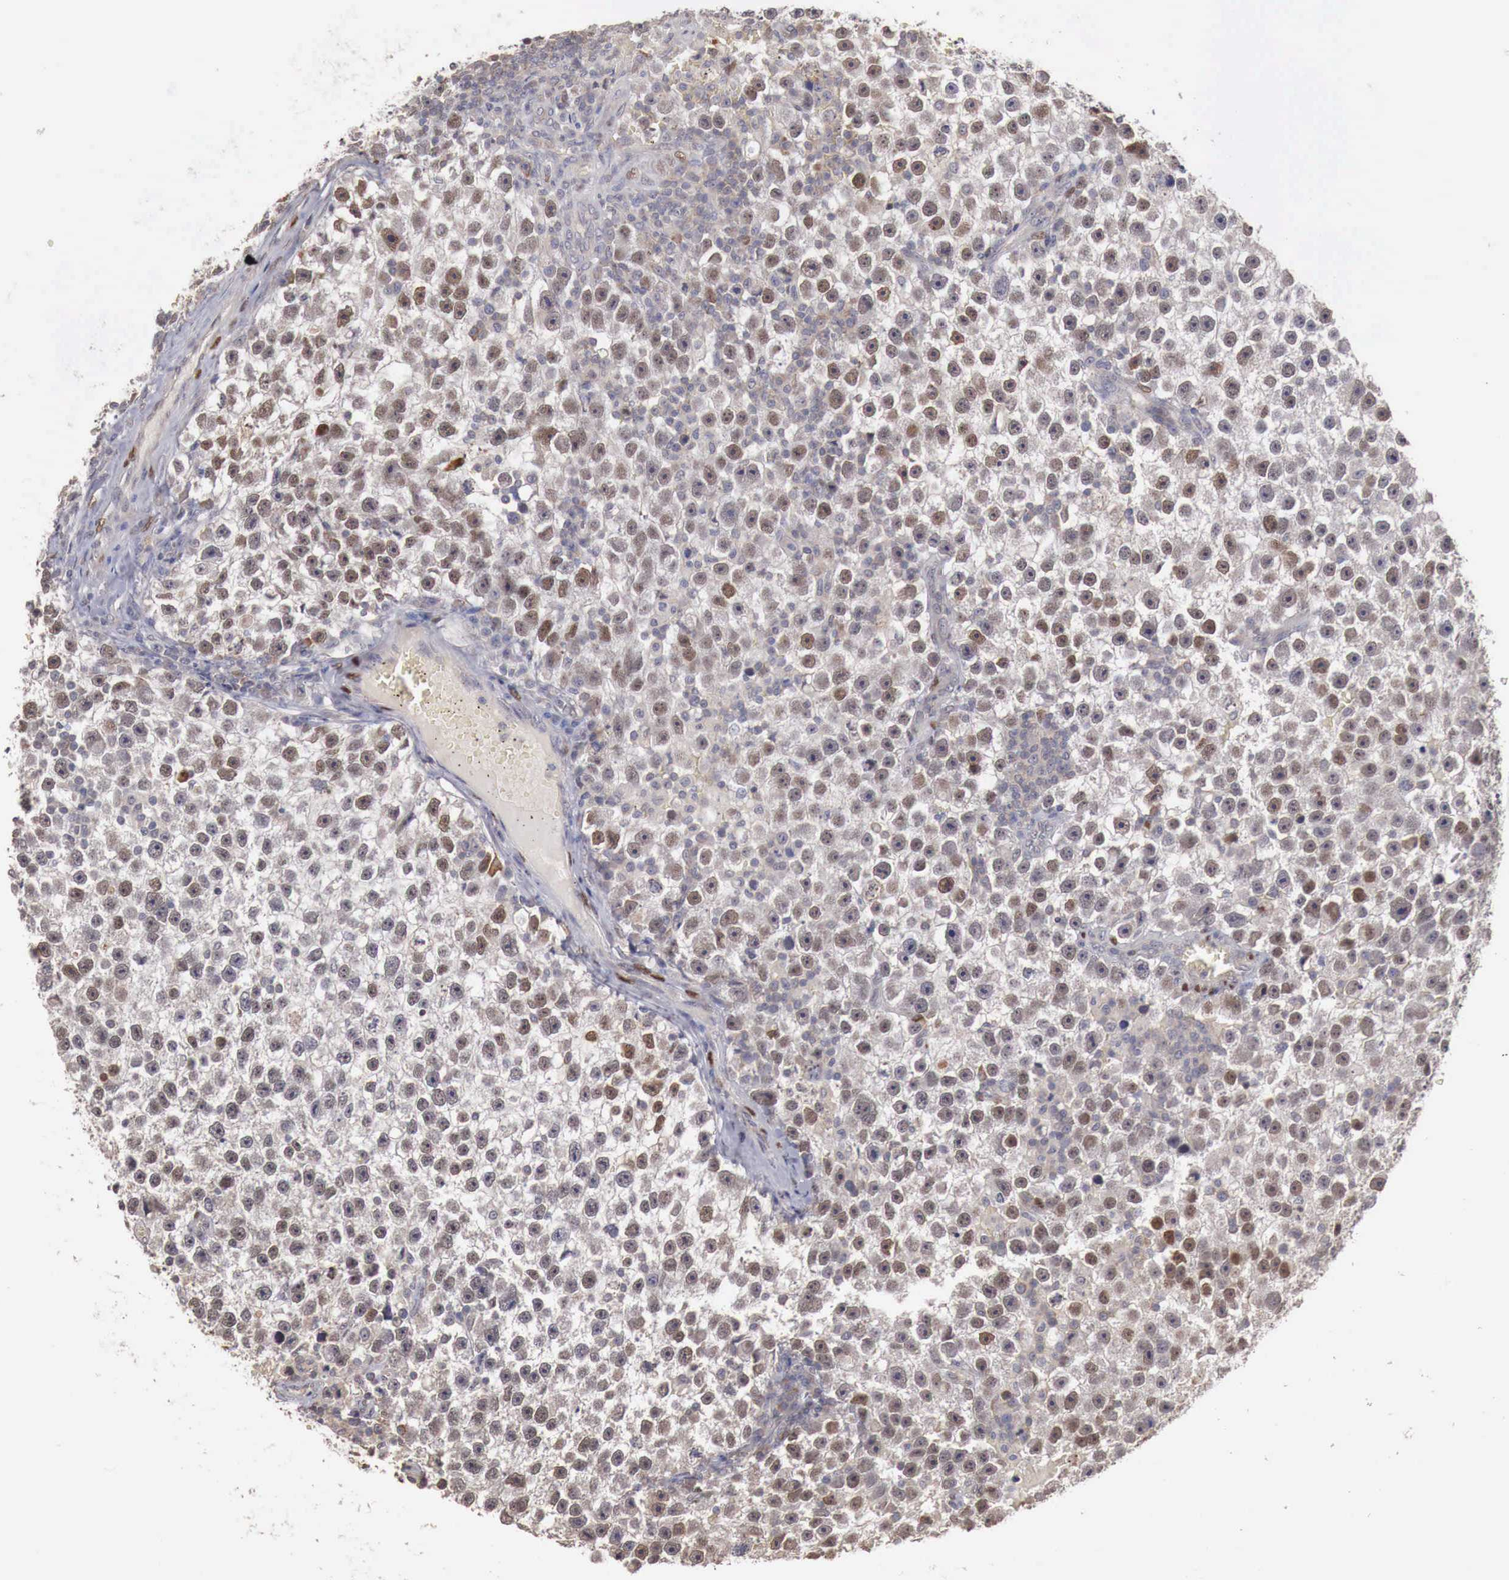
{"staining": {"intensity": "moderate", "quantity": "<25%", "location": "nuclear"}, "tissue": "testis cancer", "cell_type": "Tumor cells", "image_type": "cancer", "snomed": [{"axis": "morphology", "description": "Seminoma, NOS"}, {"axis": "topography", "description": "Testis"}], "caption": "This photomicrograph demonstrates testis cancer stained with immunohistochemistry (IHC) to label a protein in brown. The nuclear of tumor cells show moderate positivity for the protein. Nuclei are counter-stained blue.", "gene": "KHDRBS2", "patient": {"sex": "male", "age": 33}}